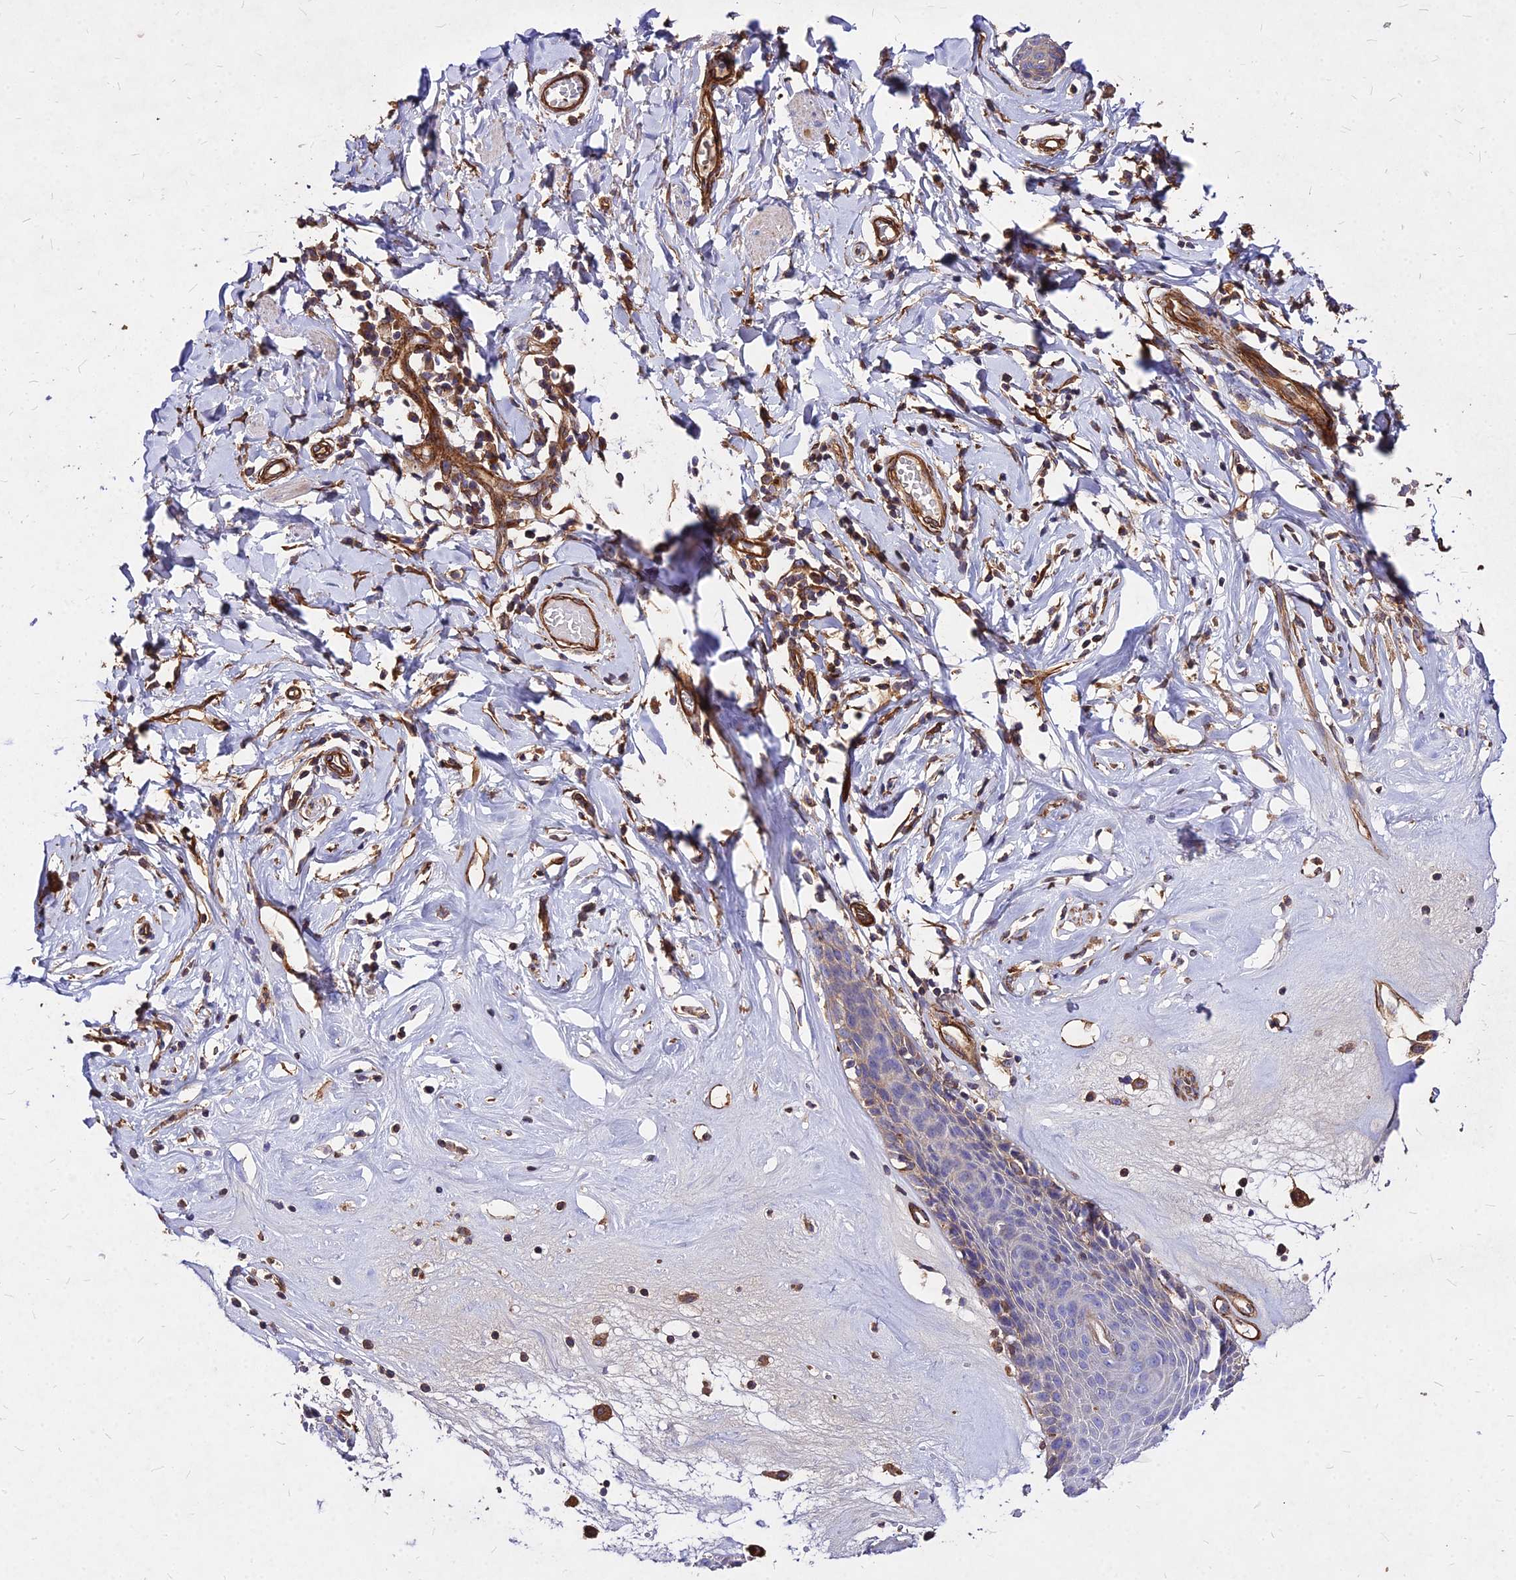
{"staining": {"intensity": "weak", "quantity": "<25%", "location": "cytoplasmic/membranous"}, "tissue": "skin", "cell_type": "Epidermal cells", "image_type": "normal", "snomed": [{"axis": "morphology", "description": "Normal tissue, NOS"}, {"axis": "morphology", "description": "Inflammation, NOS"}, {"axis": "topography", "description": "Vulva"}], "caption": "Unremarkable skin was stained to show a protein in brown. There is no significant expression in epidermal cells. The staining was performed using DAB (3,3'-diaminobenzidine) to visualize the protein expression in brown, while the nuclei were stained in blue with hematoxylin (Magnification: 20x).", "gene": "EFCC1", "patient": {"sex": "female", "age": 84}}